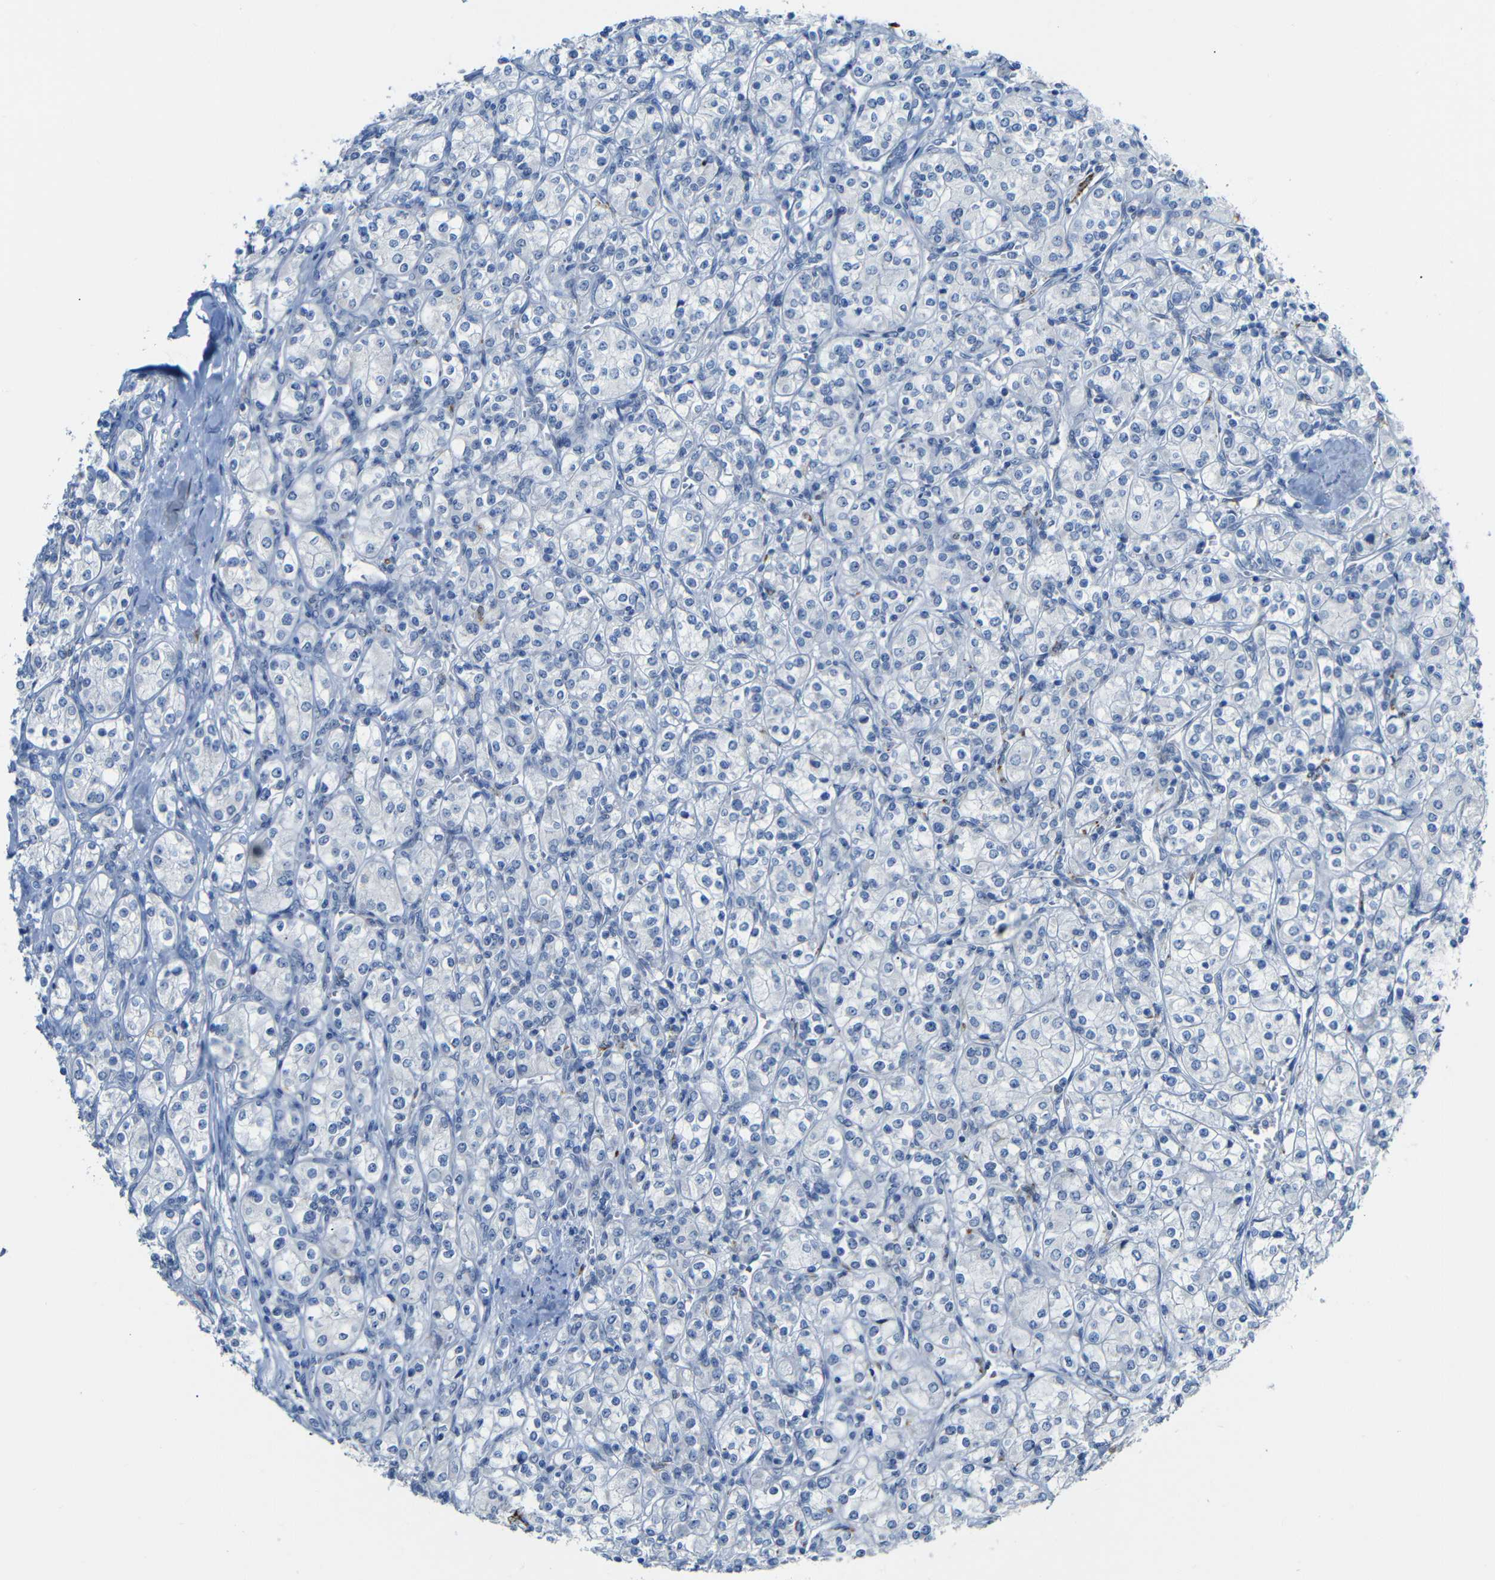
{"staining": {"intensity": "negative", "quantity": "none", "location": "none"}, "tissue": "renal cancer", "cell_type": "Tumor cells", "image_type": "cancer", "snomed": [{"axis": "morphology", "description": "Adenocarcinoma, NOS"}, {"axis": "topography", "description": "Kidney"}], "caption": "This is an IHC micrograph of human renal adenocarcinoma. There is no staining in tumor cells.", "gene": "C15orf48", "patient": {"sex": "male", "age": 77}}